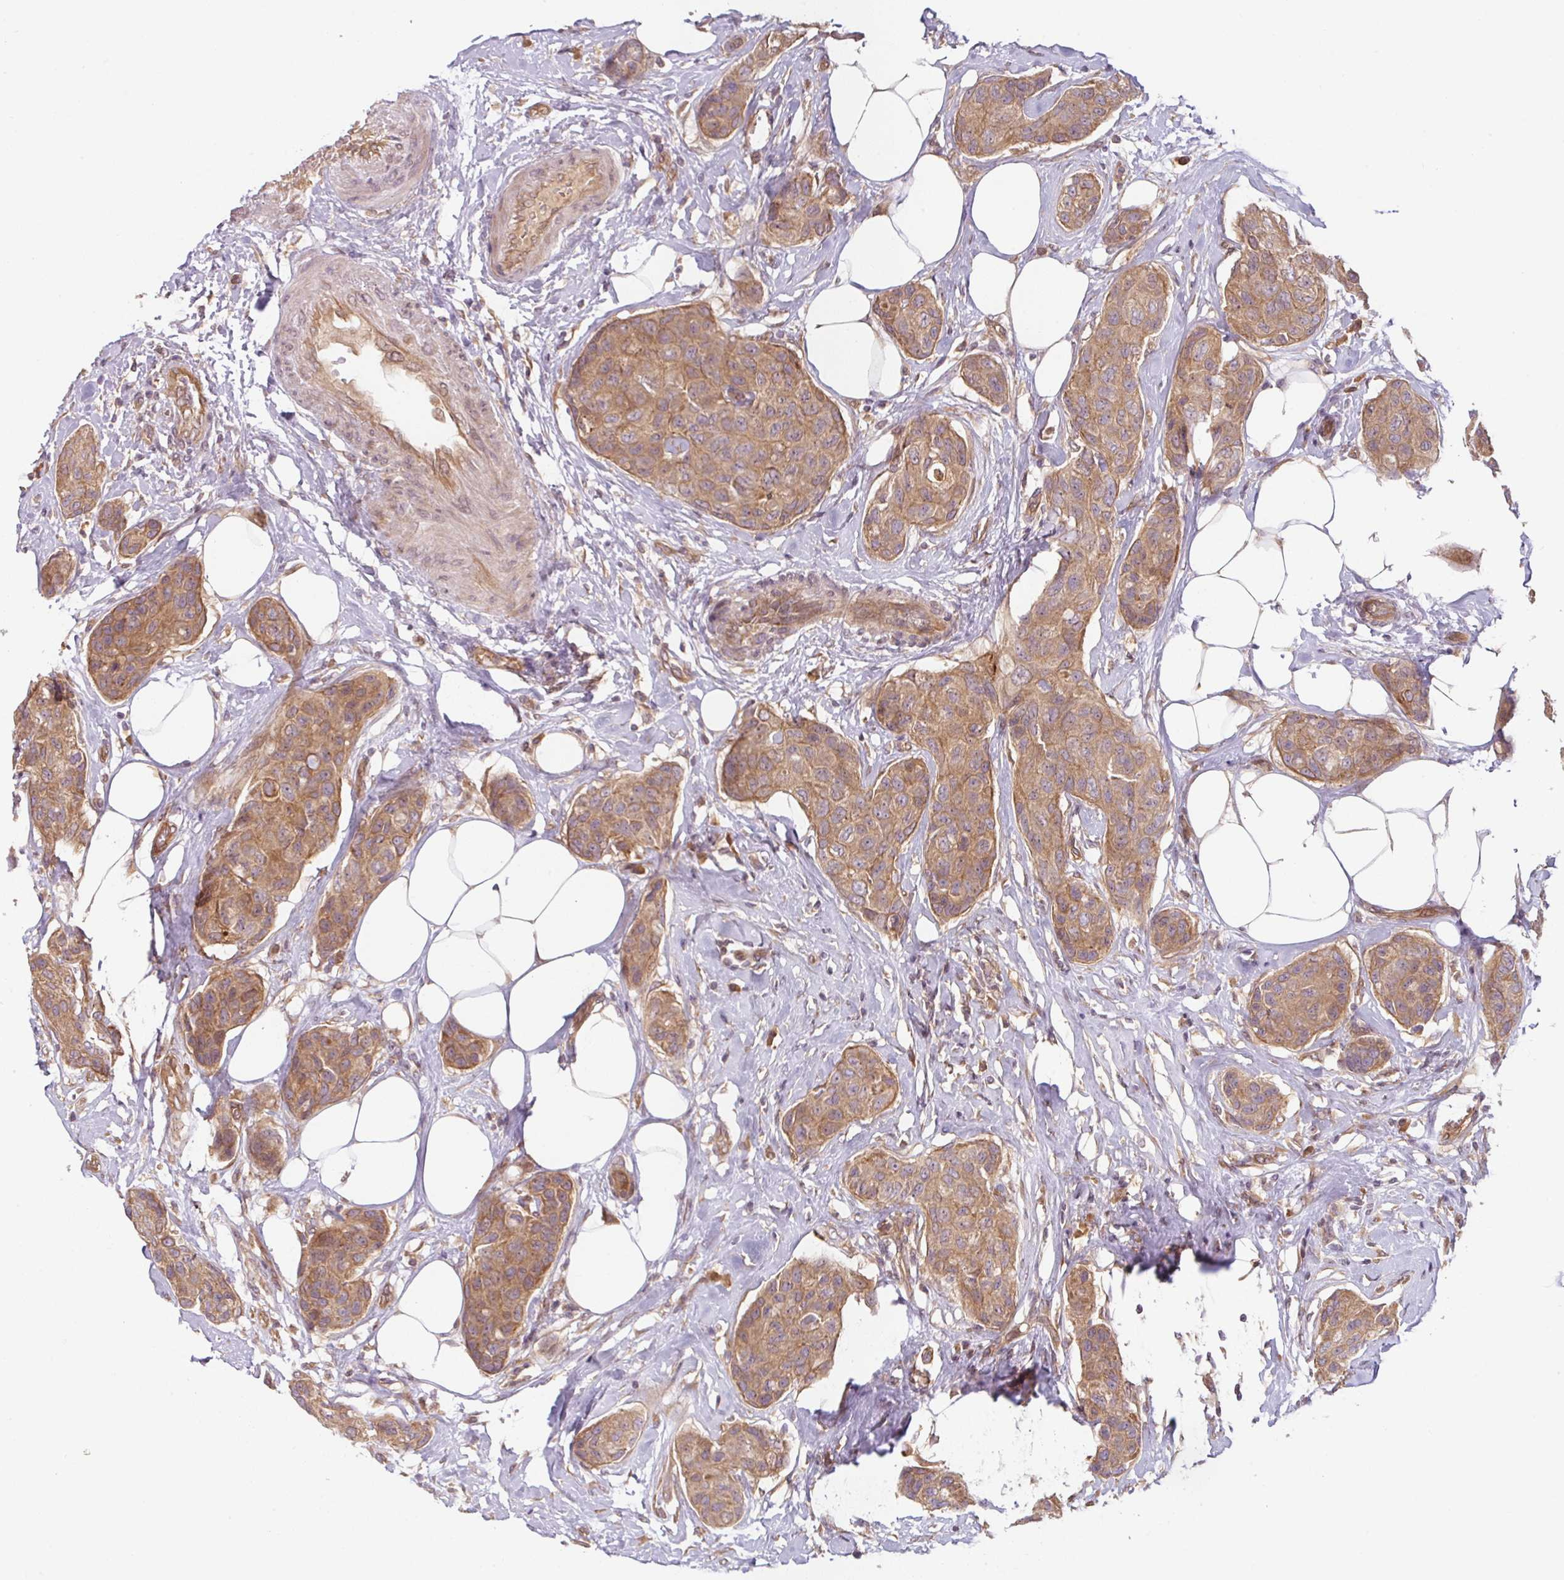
{"staining": {"intensity": "moderate", "quantity": ">75%", "location": "cytoplasmic/membranous"}, "tissue": "breast cancer", "cell_type": "Tumor cells", "image_type": "cancer", "snomed": [{"axis": "morphology", "description": "Duct carcinoma"}, {"axis": "topography", "description": "Breast"}, {"axis": "topography", "description": "Lymph node"}], "caption": "This is an image of immunohistochemistry staining of breast cancer (invasive ductal carcinoma), which shows moderate expression in the cytoplasmic/membranous of tumor cells.", "gene": "RNF31", "patient": {"sex": "female", "age": 80}}